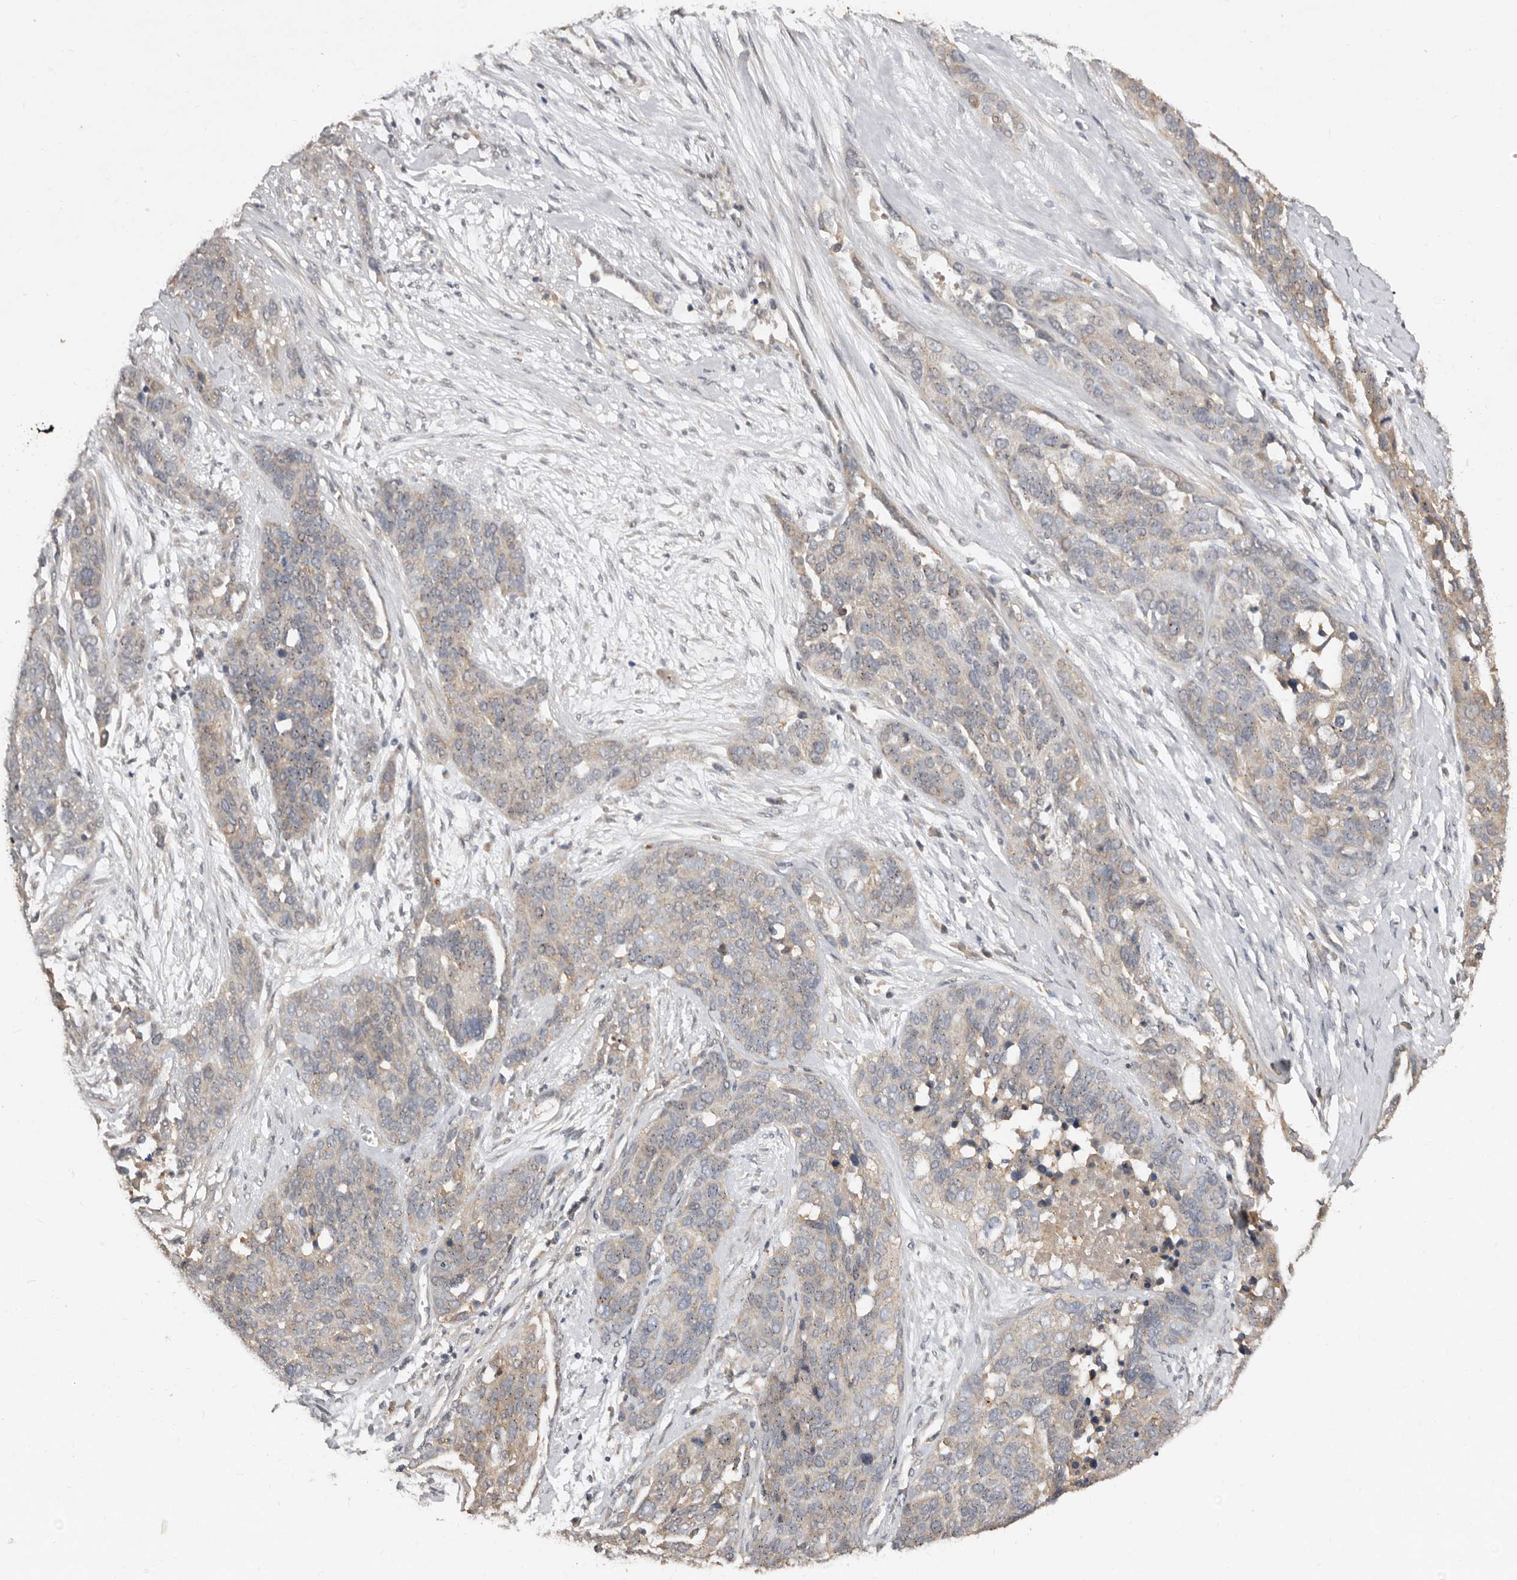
{"staining": {"intensity": "weak", "quantity": "<25%", "location": "cytoplasmic/membranous"}, "tissue": "ovarian cancer", "cell_type": "Tumor cells", "image_type": "cancer", "snomed": [{"axis": "morphology", "description": "Cystadenocarcinoma, serous, NOS"}, {"axis": "topography", "description": "Ovary"}], "caption": "An image of serous cystadenocarcinoma (ovarian) stained for a protein reveals no brown staining in tumor cells.", "gene": "EDEM1", "patient": {"sex": "female", "age": 44}}